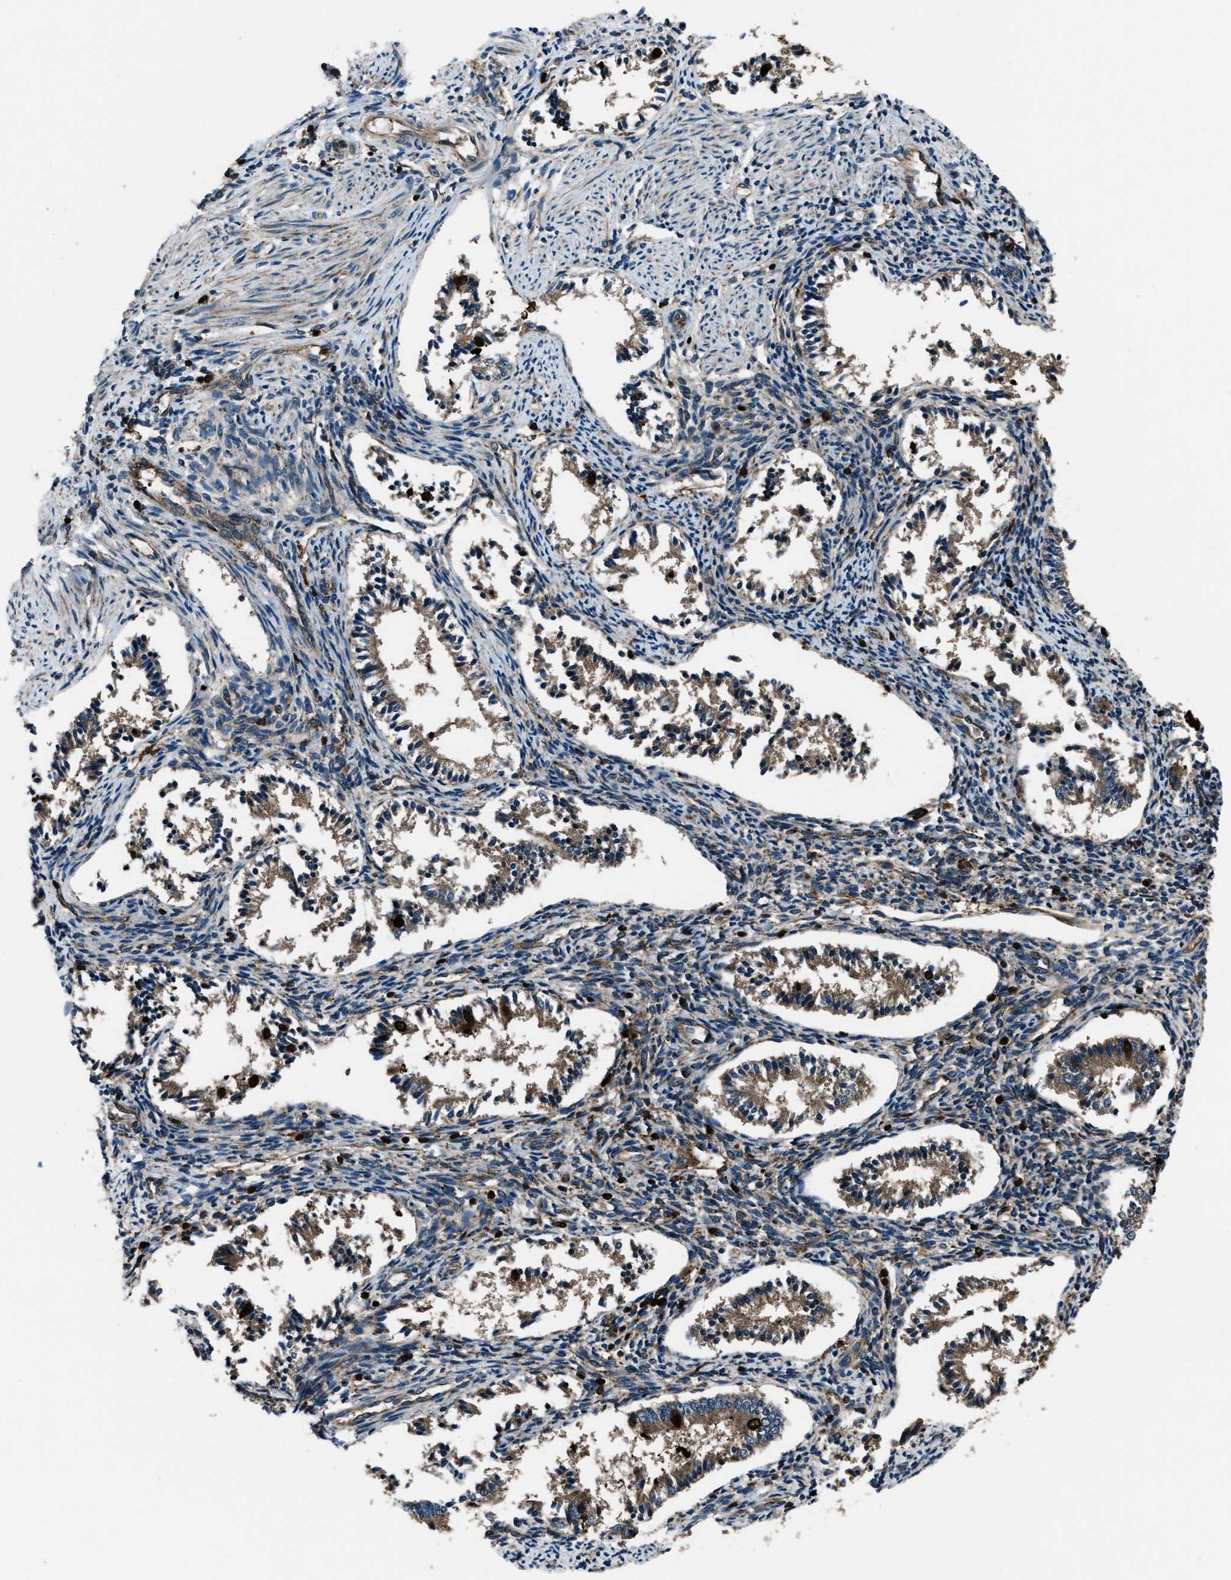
{"staining": {"intensity": "moderate", "quantity": ">75%", "location": "cytoplasmic/membranous"}, "tissue": "endometrium", "cell_type": "Cells in endometrial stroma", "image_type": "normal", "snomed": [{"axis": "morphology", "description": "Normal tissue, NOS"}, {"axis": "topography", "description": "Endometrium"}], "caption": "Immunohistochemistry (IHC) (DAB (3,3'-diaminobenzidine)) staining of benign human endometrium reveals moderate cytoplasmic/membranous protein staining in approximately >75% of cells in endometrial stroma. (DAB IHC, brown staining for protein, blue staining for nuclei).", "gene": "SNX30", "patient": {"sex": "female", "age": 42}}